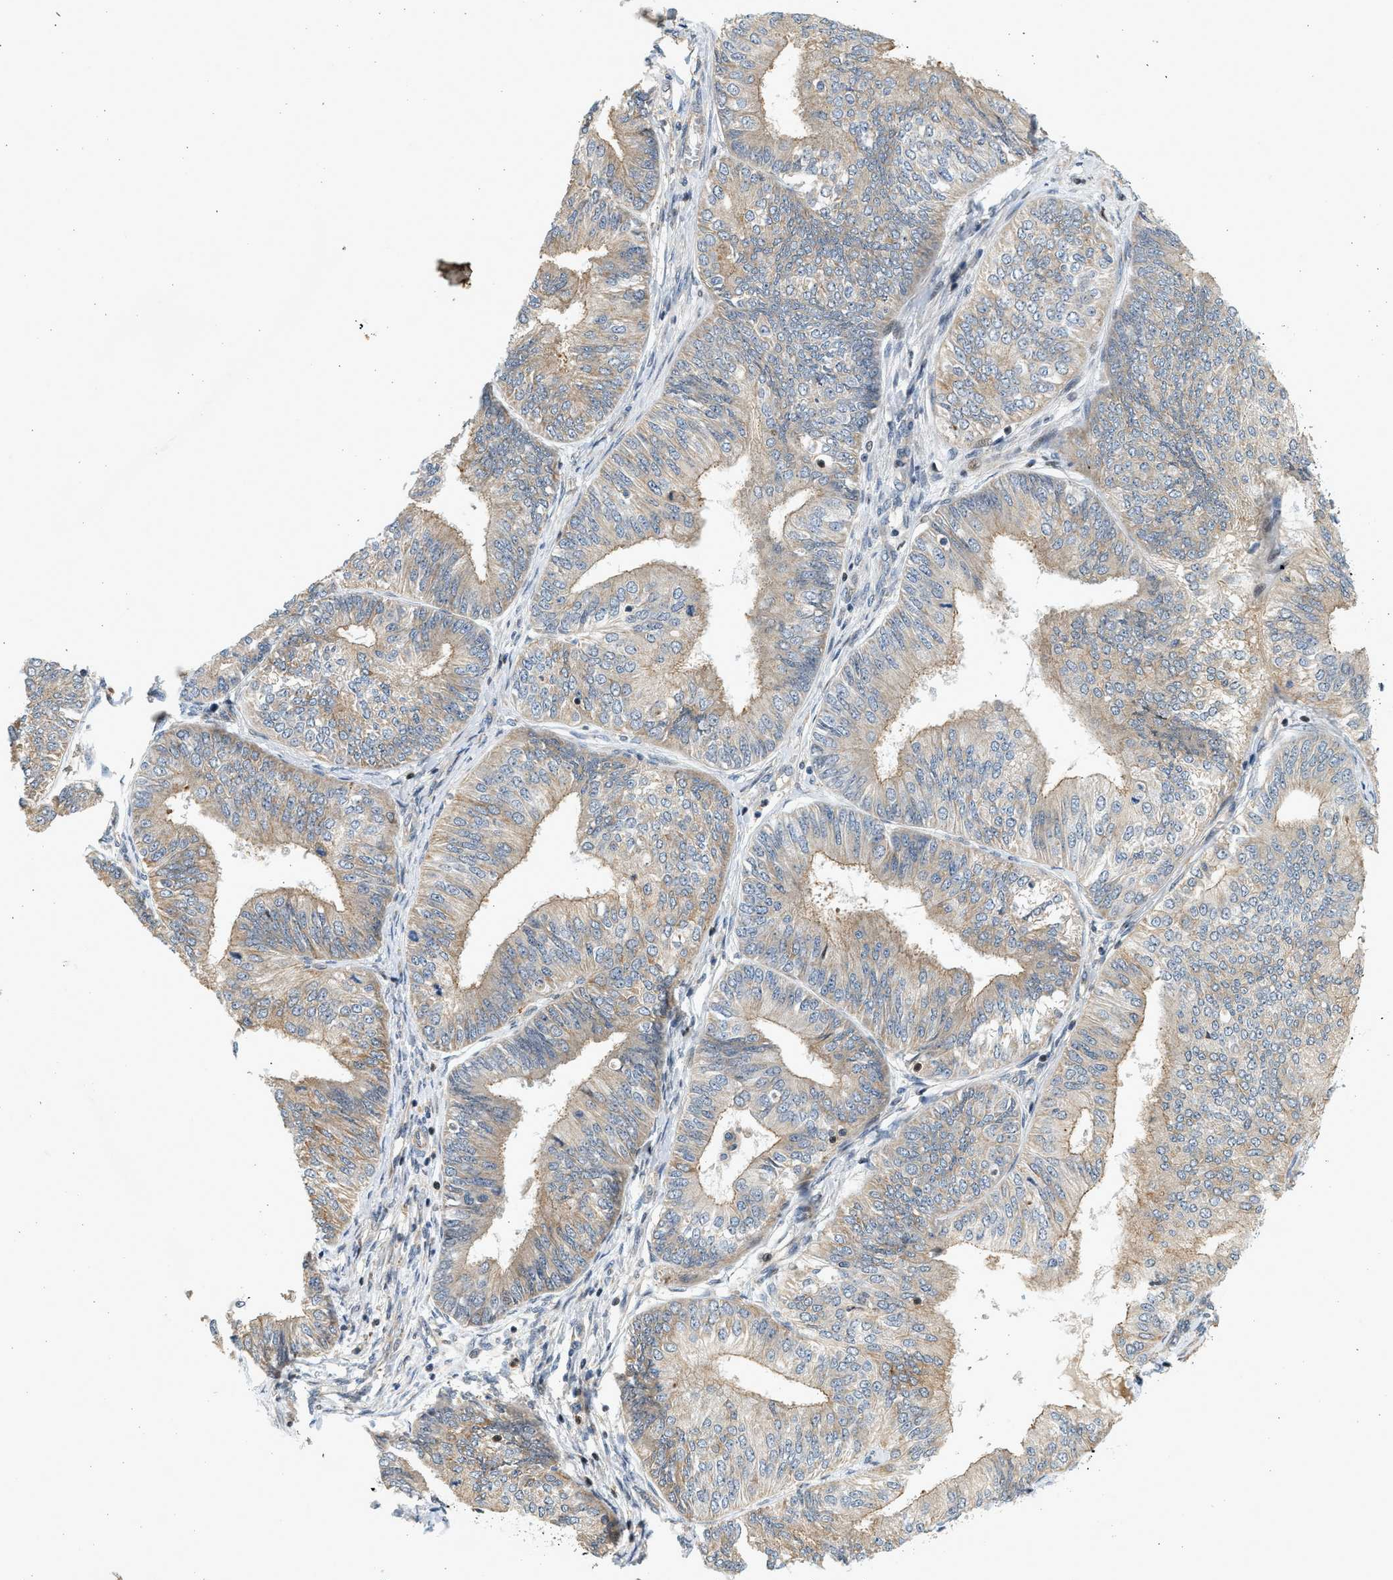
{"staining": {"intensity": "weak", "quantity": "25%-75%", "location": "cytoplasmic/membranous"}, "tissue": "endometrial cancer", "cell_type": "Tumor cells", "image_type": "cancer", "snomed": [{"axis": "morphology", "description": "Adenocarcinoma, NOS"}, {"axis": "topography", "description": "Endometrium"}], "caption": "Tumor cells reveal weak cytoplasmic/membranous expression in approximately 25%-75% of cells in adenocarcinoma (endometrial).", "gene": "NRSN2", "patient": {"sex": "female", "age": 58}}